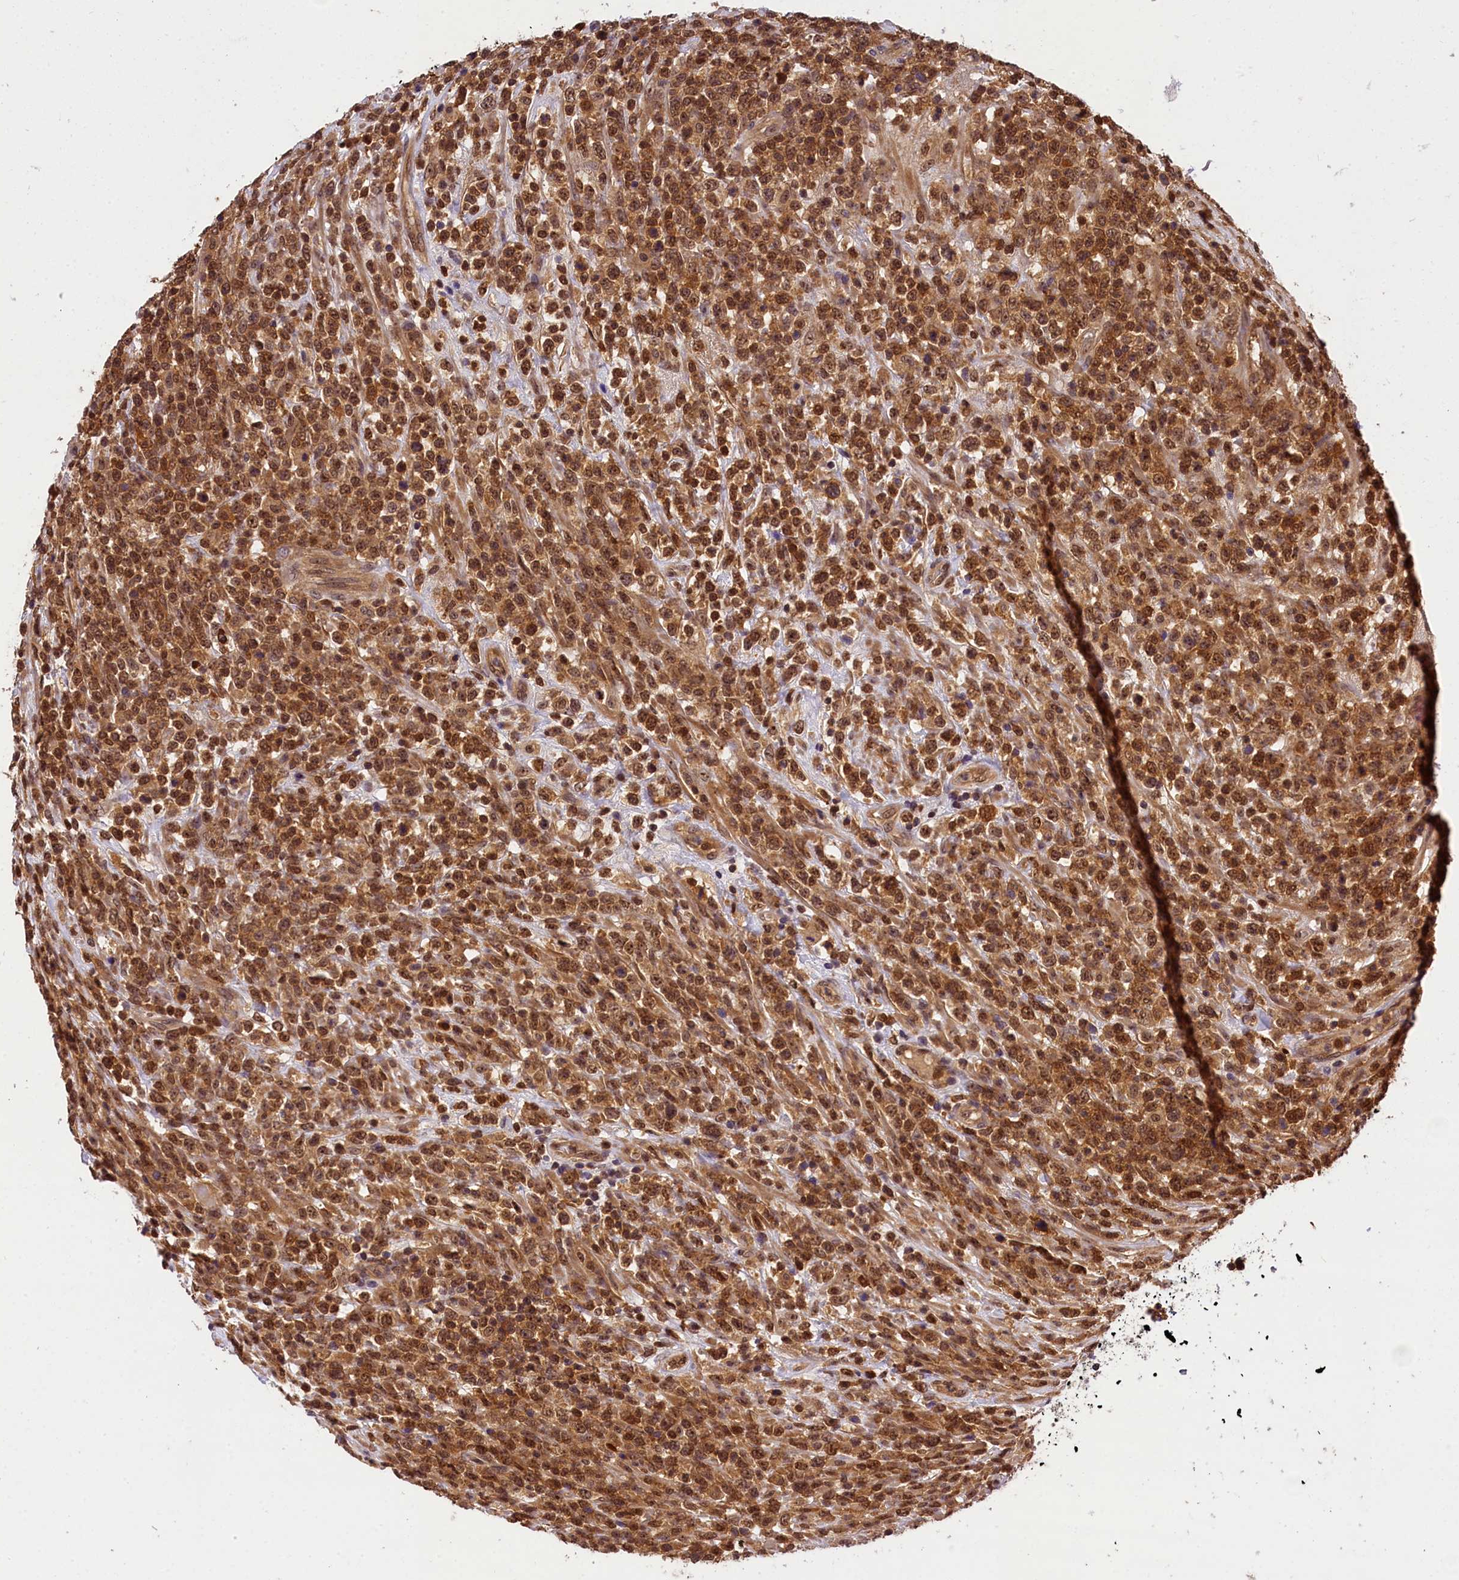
{"staining": {"intensity": "moderate", "quantity": ">75%", "location": "cytoplasmic/membranous,nuclear"}, "tissue": "lymphoma", "cell_type": "Tumor cells", "image_type": "cancer", "snomed": [{"axis": "morphology", "description": "Malignant lymphoma, non-Hodgkin's type, High grade"}, {"axis": "topography", "description": "Colon"}], "caption": "High-grade malignant lymphoma, non-Hodgkin's type stained with IHC shows moderate cytoplasmic/membranous and nuclear staining in approximately >75% of tumor cells.", "gene": "EIF6", "patient": {"sex": "female", "age": 53}}